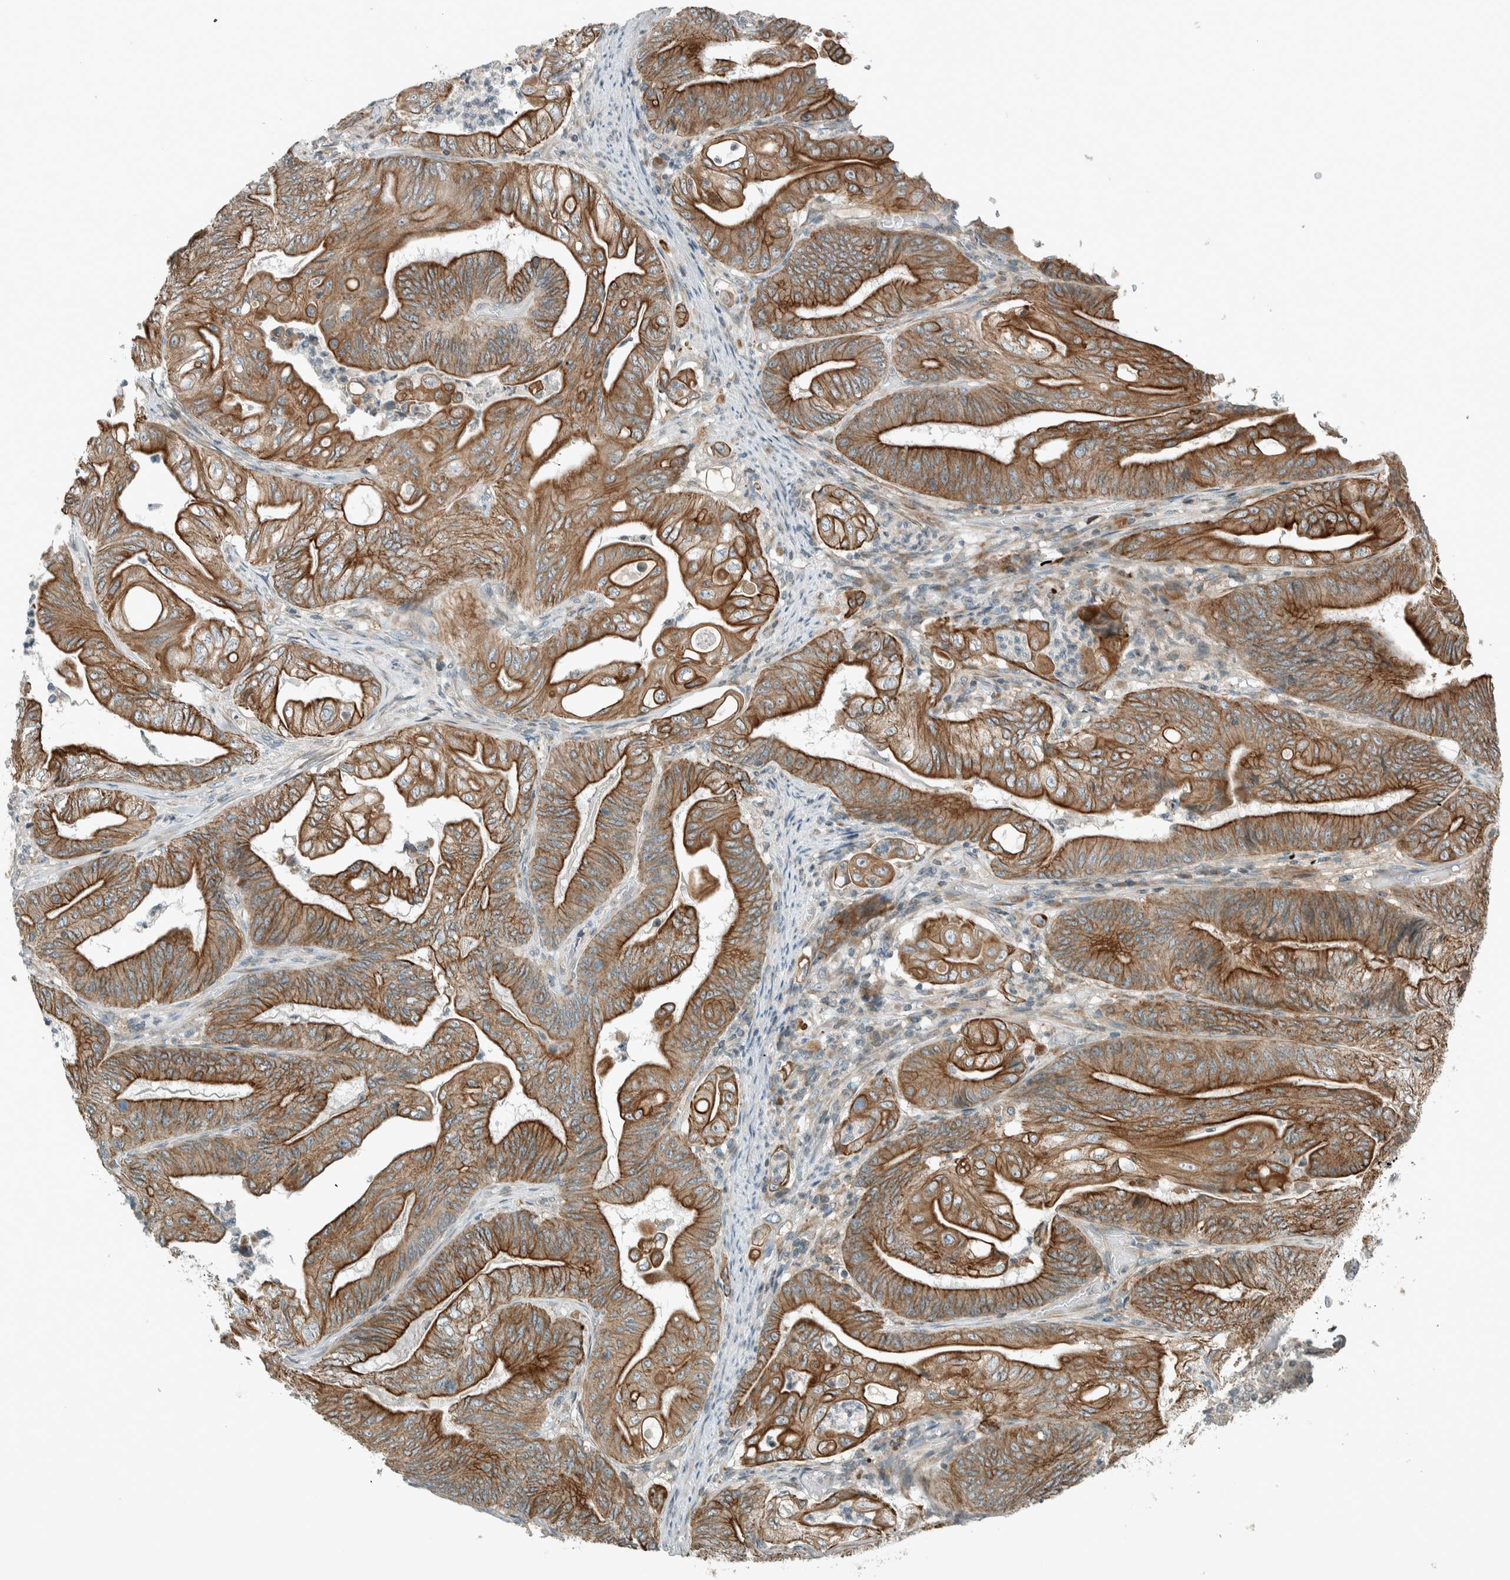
{"staining": {"intensity": "moderate", "quantity": ">75%", "location": "cytoplasmic/membranous"}, "tissue": "stomach cancer", "cell_type": "Tumor cells", "image_type": "cancer", "snomed": [{"axis": "morphology", "description": "Adenocarcinoma, NOS"}, {"axis": "topography", "description": "Stomach"}], "caption": "Immunohistochemistry (IHC) of stomach cancer (adenocarcinoma) exhibits medium levels of moderate cytoplasmic/membranous staining in approximately >75% of tumor cells.", "gene": "SEL1L", "patient": {"sex": "female", "age": 73}}